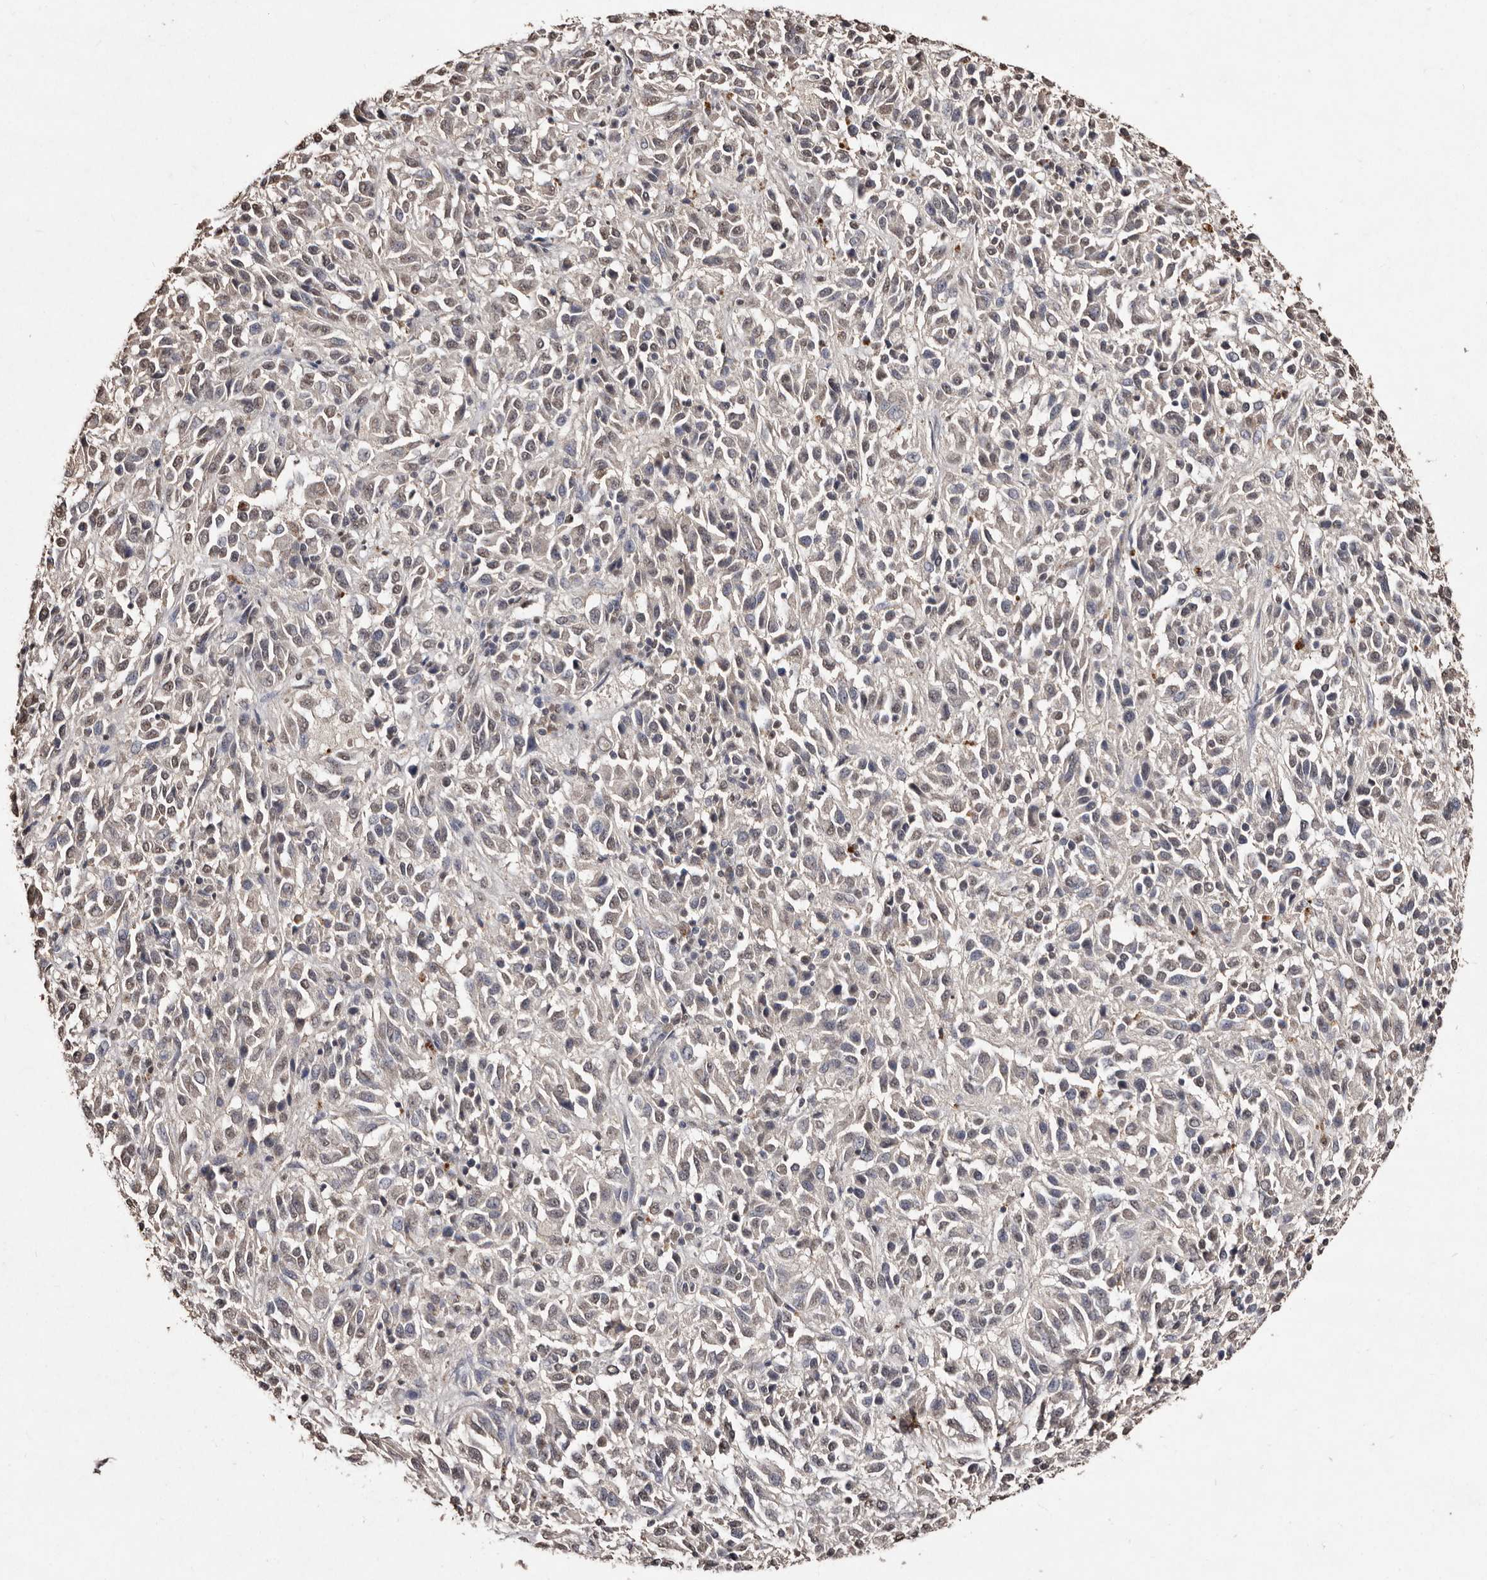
{"staining": {"intensity": "weak", "quantity": "25%-75%", "location": "nuclear"}, "tissue": "melanoma", "cell_type": "Tumor cells", "image_type": "cancer", "snomed": [{"axis": "morphology", "description": "Malignant melanoma, Metastatic site"}, {"axis": "topography", "description": "Lung"}], "caption": "A low amount of weak nuclear positivity is present in approximately 25%-75% of tumor cells in malignant melanoma (metastatic site) tissue.", "gene": "ERBB4", "patient": {"sex": "male", "age": 64}}